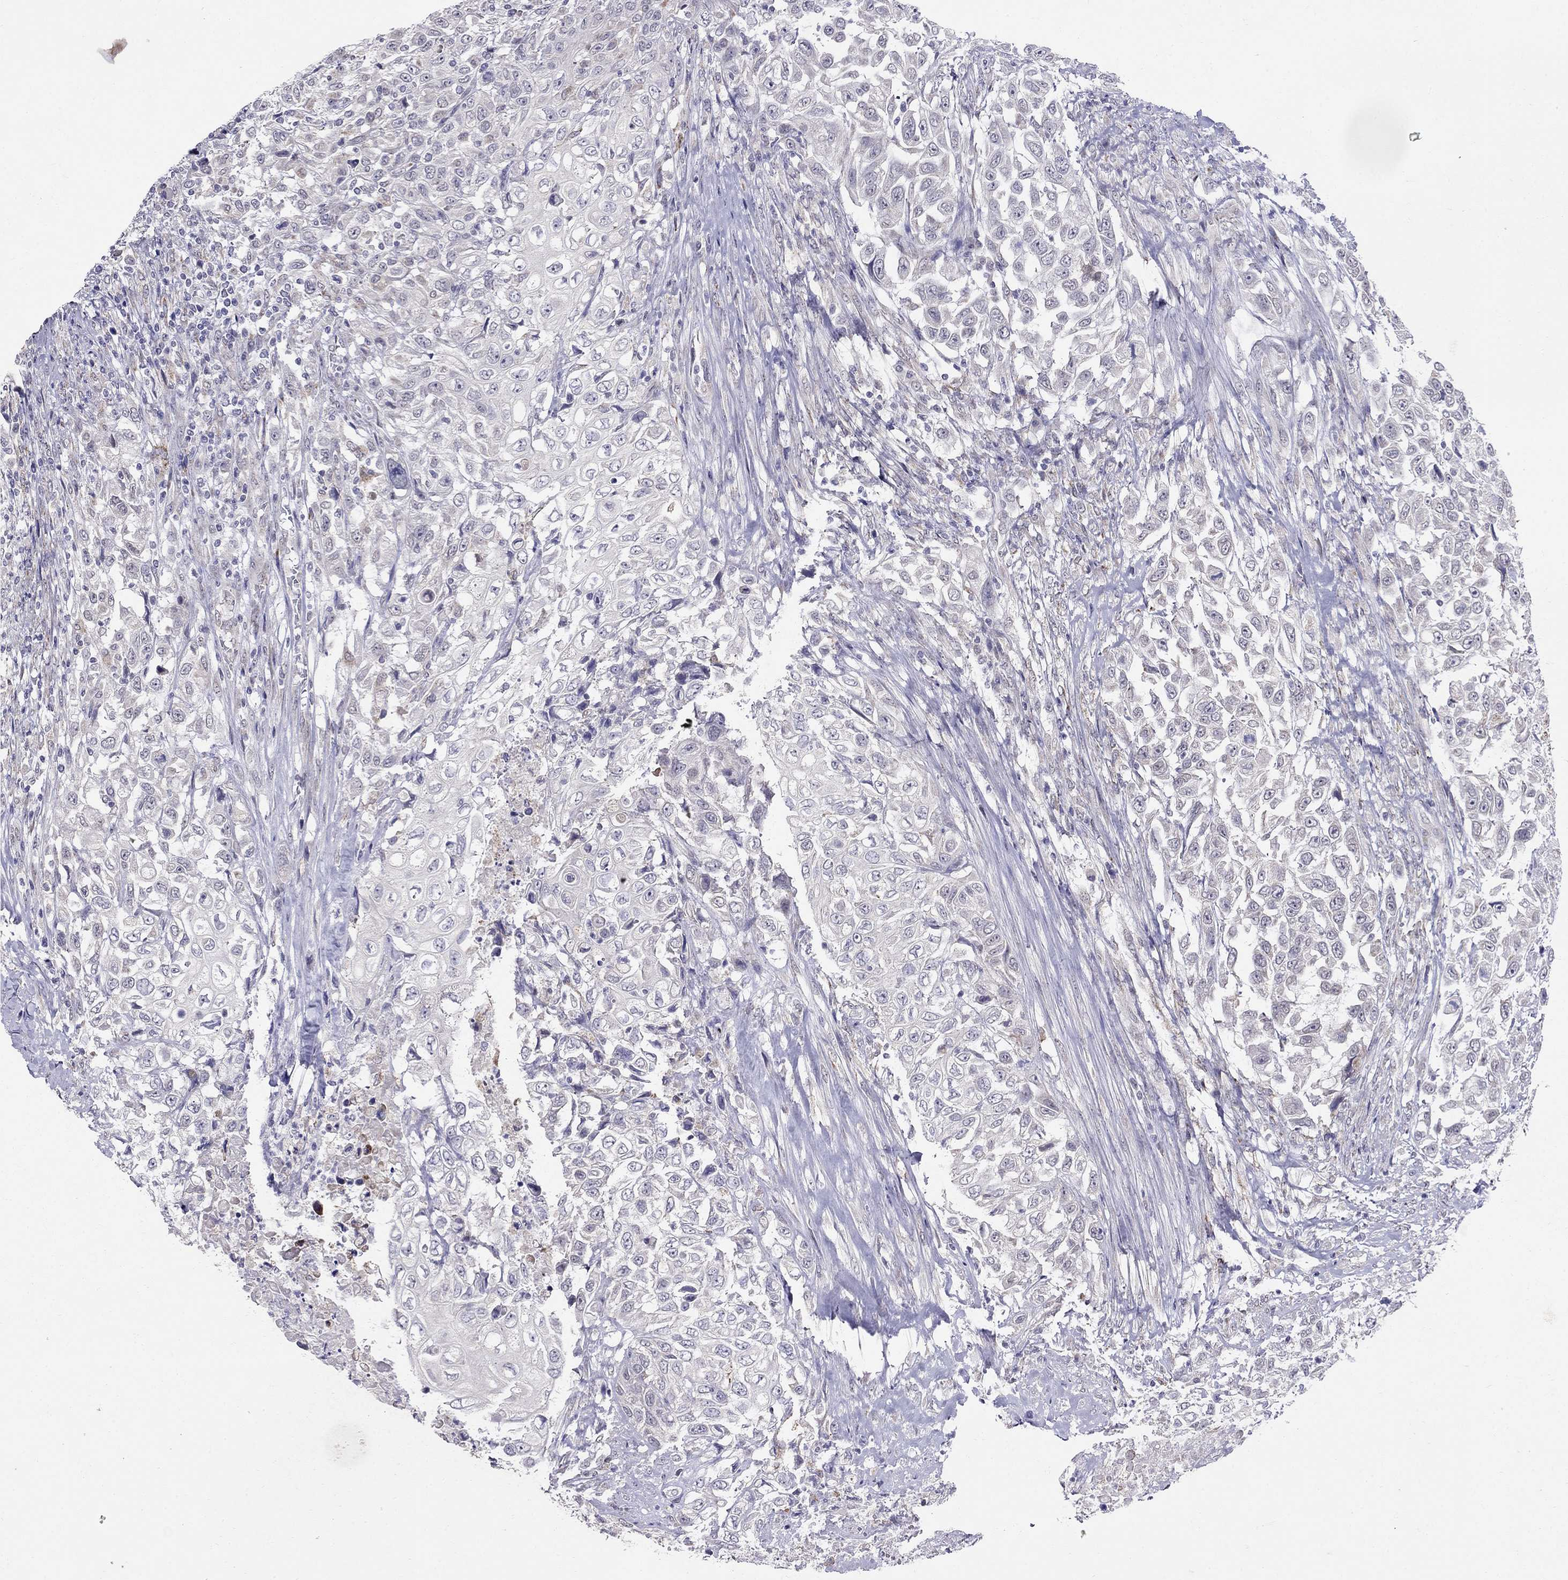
{"staining": {"intensity": "negative", "quantity": "none", "location": "none"}, "tissue": "urothelial cancer", "cell_type": "Tumor cells", "image_type": "cancer", "snomed": [{"axis": "morphology", "description": "Urothelial carcinoma, High grade"}, {"axis": "topography", "description": "Urinary bladder"}], "caption": "This is an IHC image of urothelial cancer. There is no positivity in tumor cells.", "gene": "MYO3B", "patient": {"sex": "female", "age": 56}}